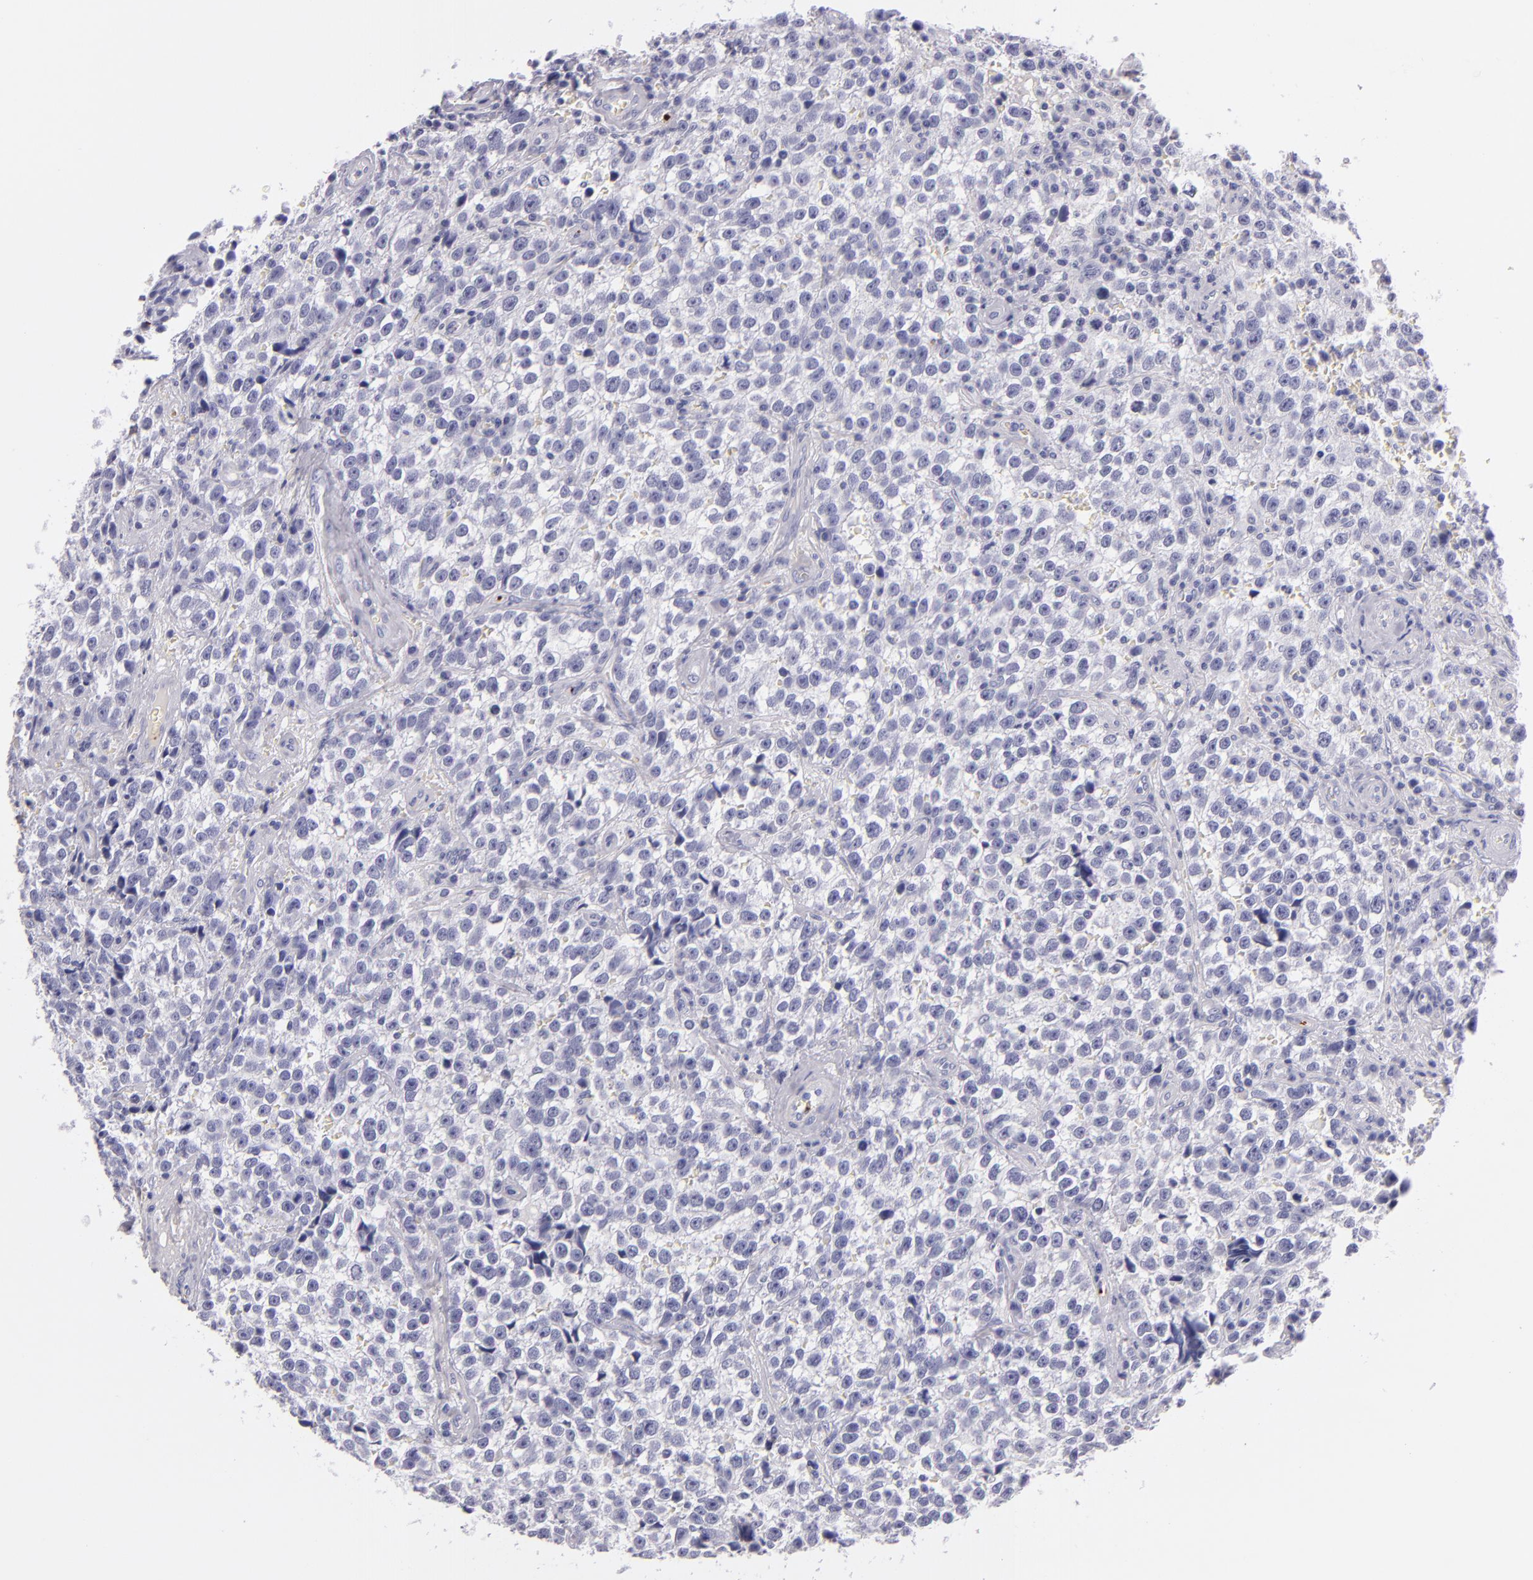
{"staining": {"intensity": "negative", "quantity": "none", "location": "none"}, "tissue": "testis cancer", "cell_type": "Tumor cells", "image_type": "cancer", "snomed": [{"axis": "morphology", "description": "Seminoma, NOS"}, {"axis": "topography", "description": "Testis"}], "caption": "Human seminoma (testis) stained for a protein using immunohistochemistry (IHC) reveals no expression in tumor cells.", "gene": "GP1BA", "patient": {"sex": "male", "age": 38}}